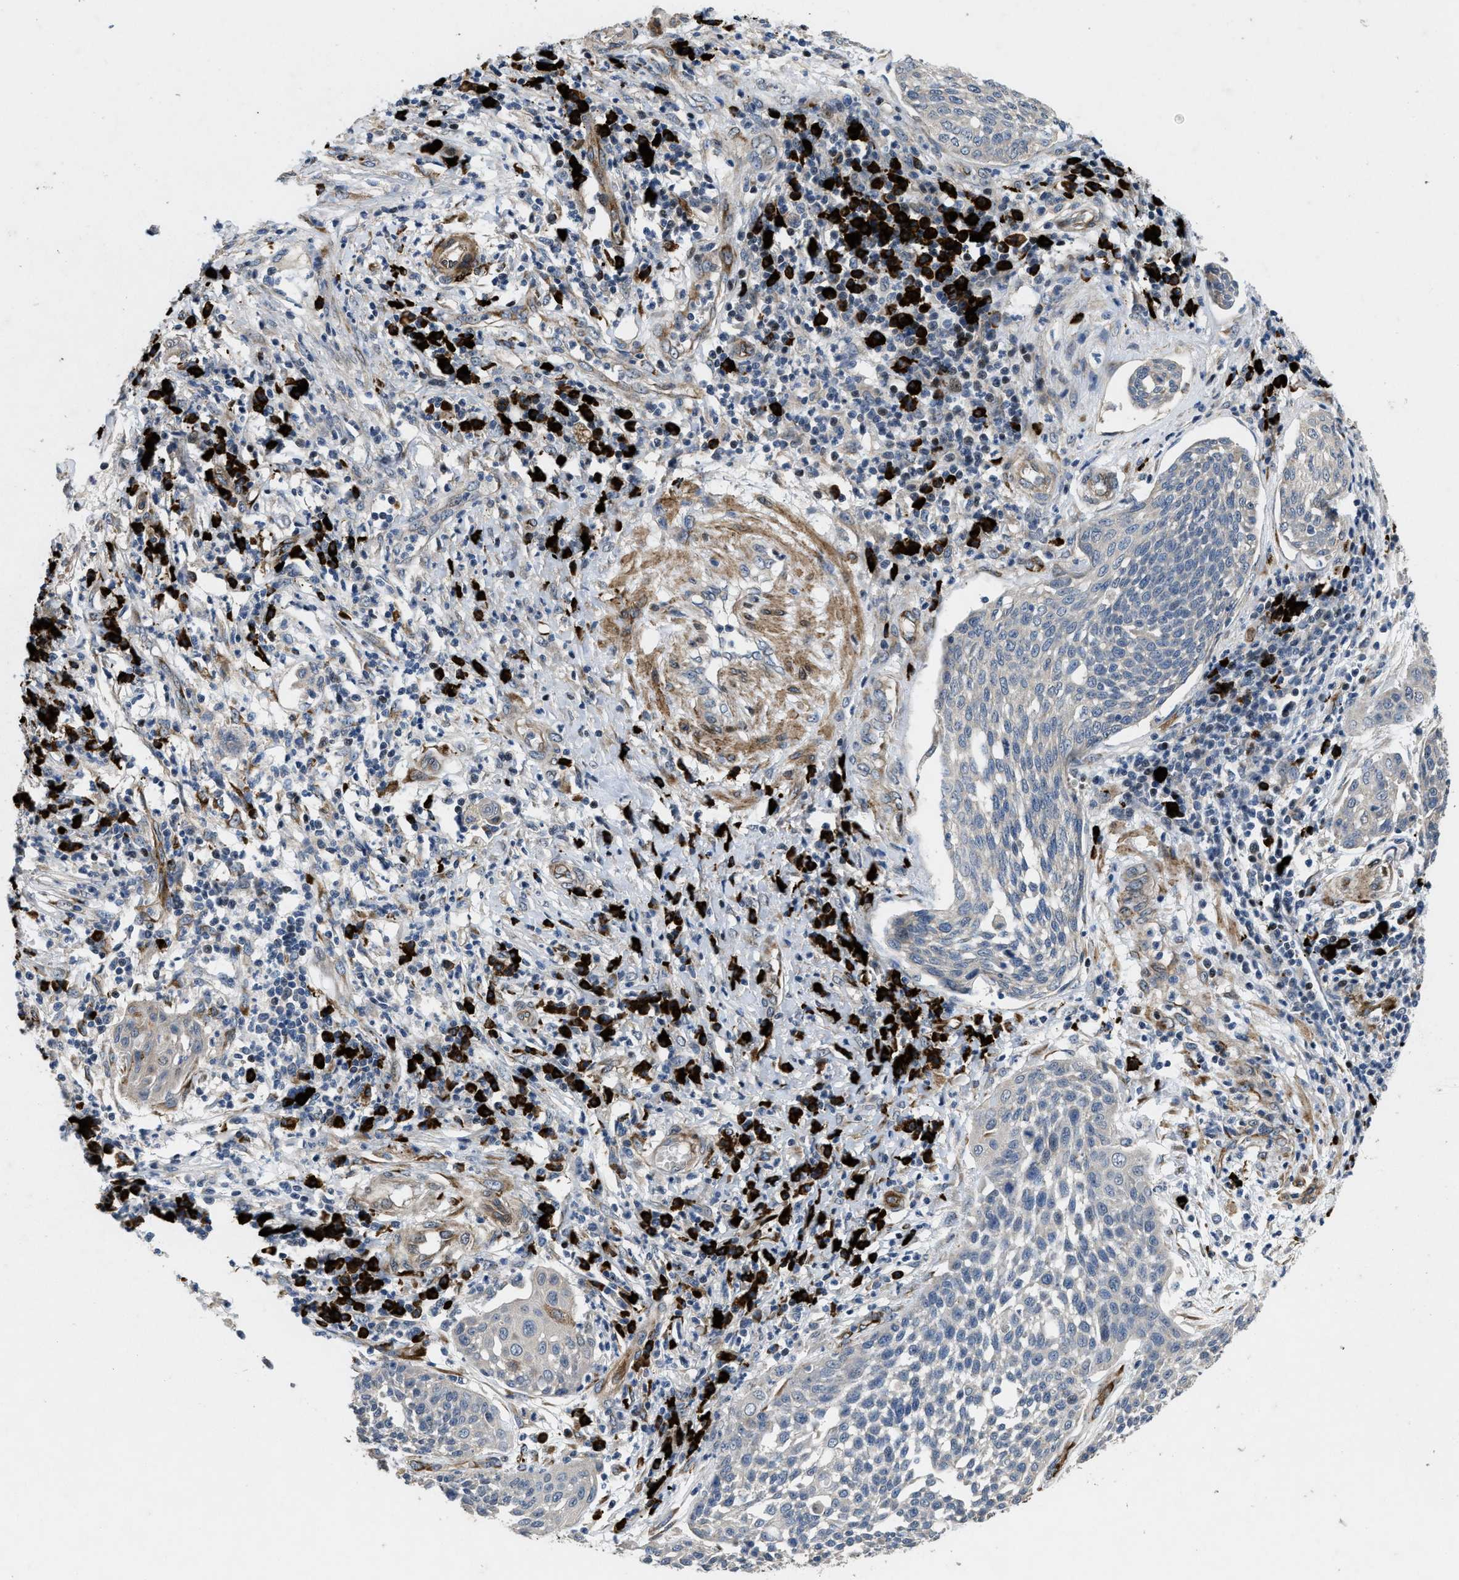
{"staining": {"intensity": "weak", "quantity": "<25%", "location": "cytoplasmic/membranous"}, "tissue": "cervical cancer", "cell_type": "Tumor cells", "image_type": "cancer", "snomed": [{"axis": "morphology", "description": "Squamous cell carcinoma, NOS"}, {"axis": "topography", "description": "Cervix"}], "caption": "Human cervical cancer (squamous cell carcinoma) stained for a protein using immunohistochemistry (IHC) reveals no staining in tumor cells.", "gene": "HSPA12B", "patient": {"sex": "female", "age": 34}}